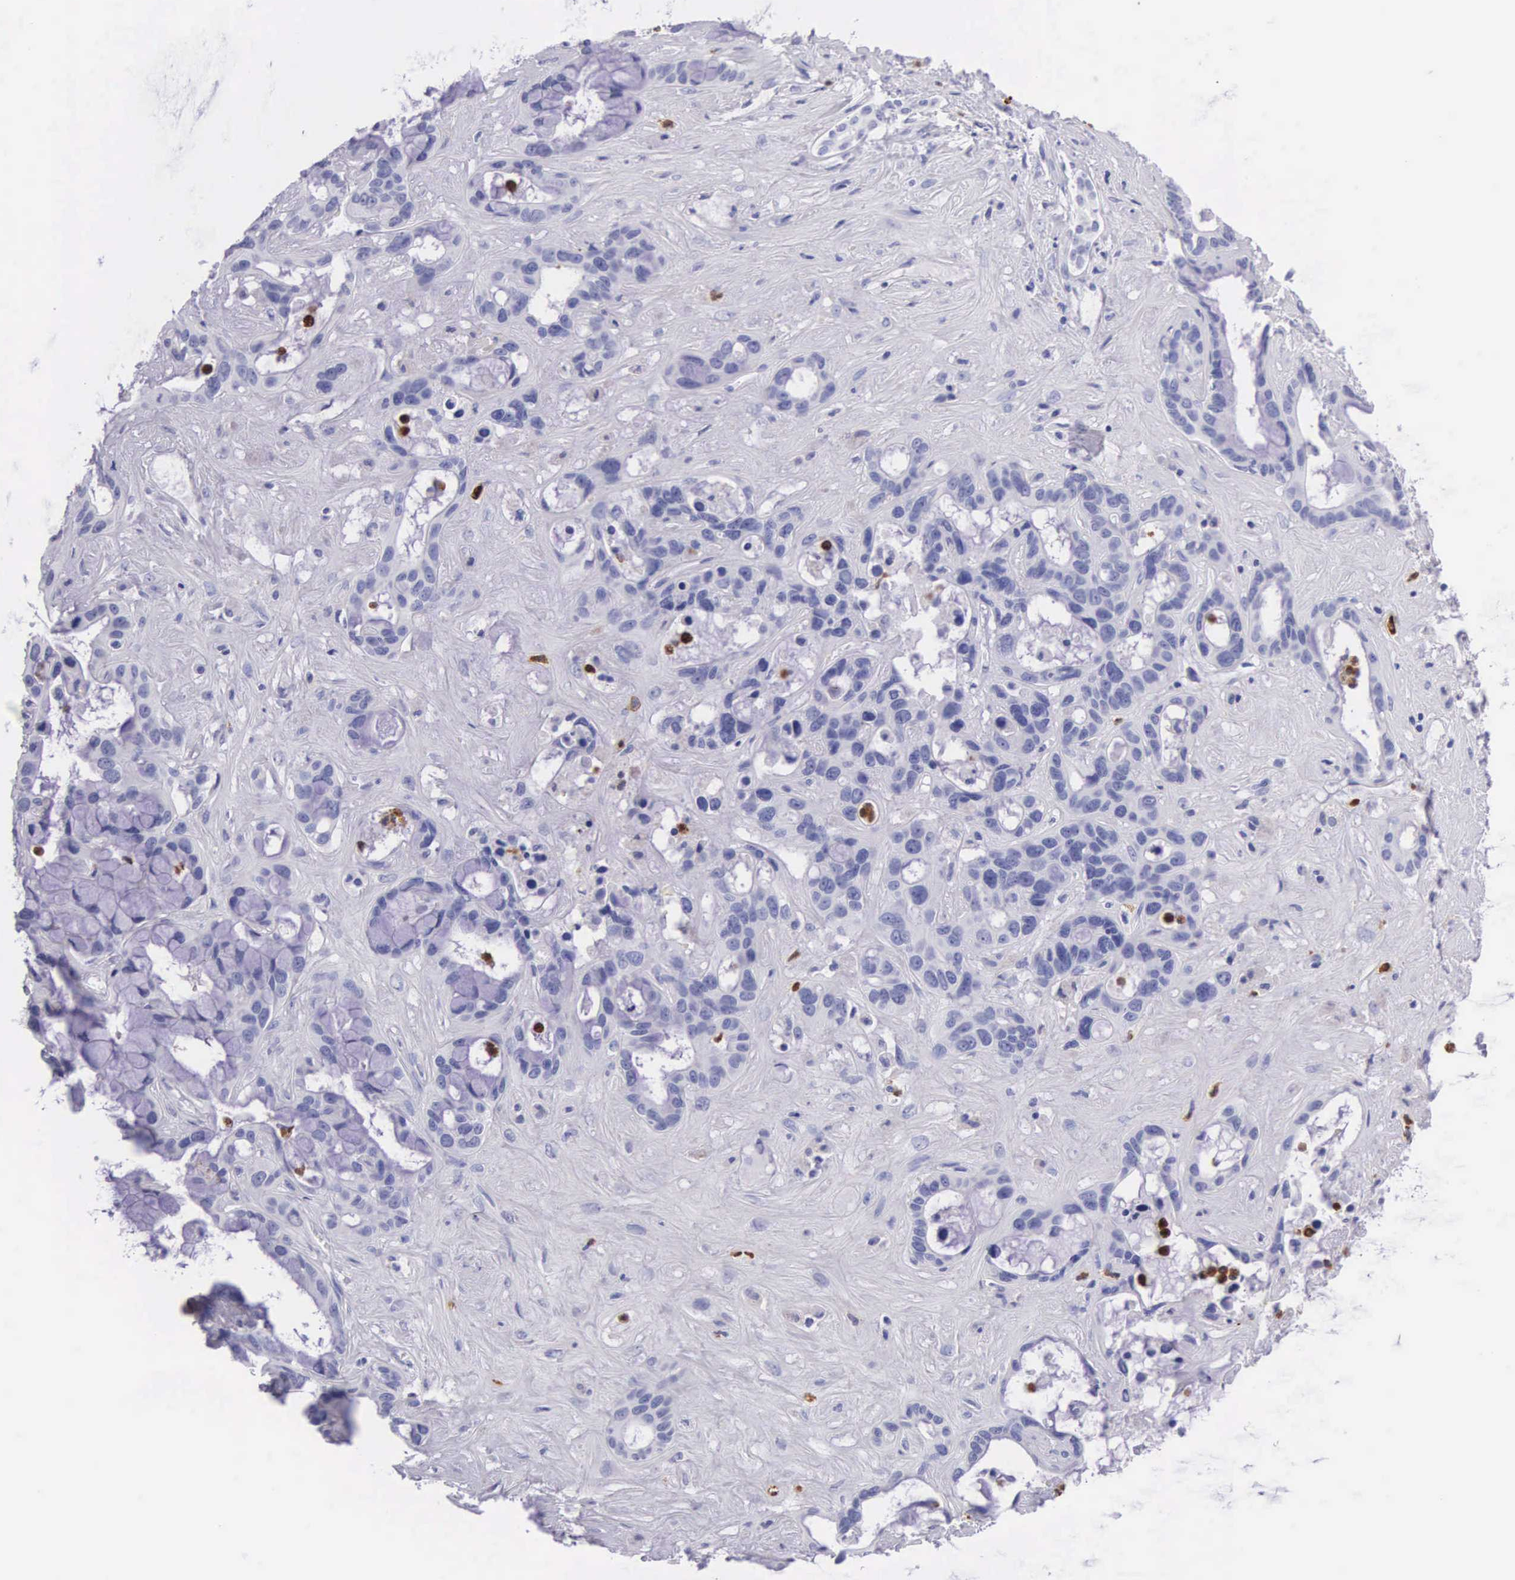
{"staining": {"intensity": "negative", "quantity": "none", "location": "none"}, "tissue": "liver cancer", "cell_type": "Tumor cells", "image_type": "cancer", "snomed": [{"axis": "morphology", "description": "Cholangiocarcinoma"}, {"axis": "topography", "description": "Liver"}], "caption": "Liver cholangiocarcinoma was stained to show a protein in brown. There is no significant positivity in tumor cells.", "gene": "FCN1", "patient": {"sex": "female", "age": 65}}